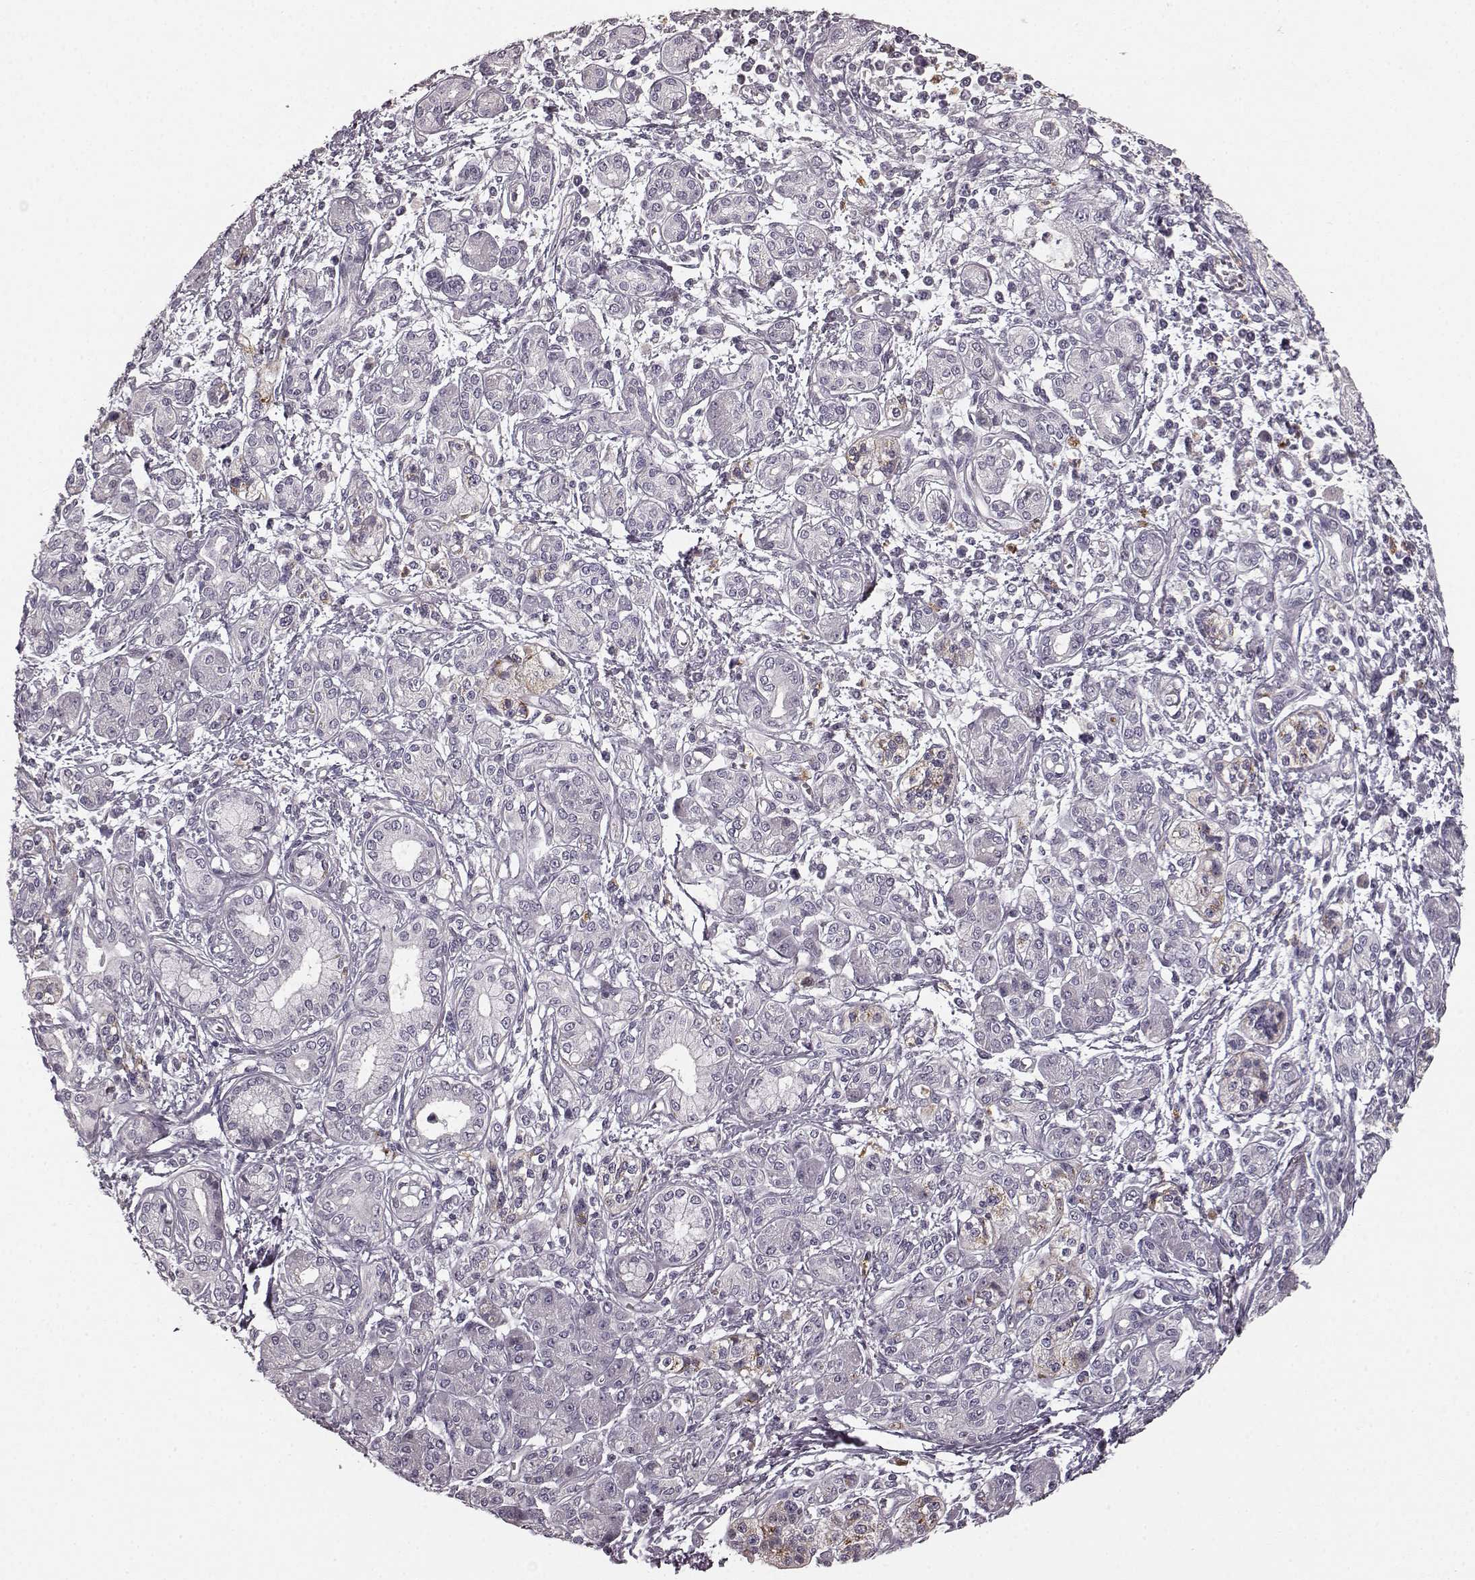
{"staining": {"intensity": "negative", "quantity": "none", "location": "none"}, "tissue": "pancreatic cancer", "cell_type": "Tumor cells", "image_type": "cancer", "snomed": [{"axis": "morphology", "description": "Adenocarcinoma, NOS"}, {"axis": "topography", "description": "Pancreas"}], "caption": "Tumor cells are negative for brown protein staining in pancreatic adenocarcinoma.", "gene": "CHIT1", "patient": {"sex": "male", "age": 70}}